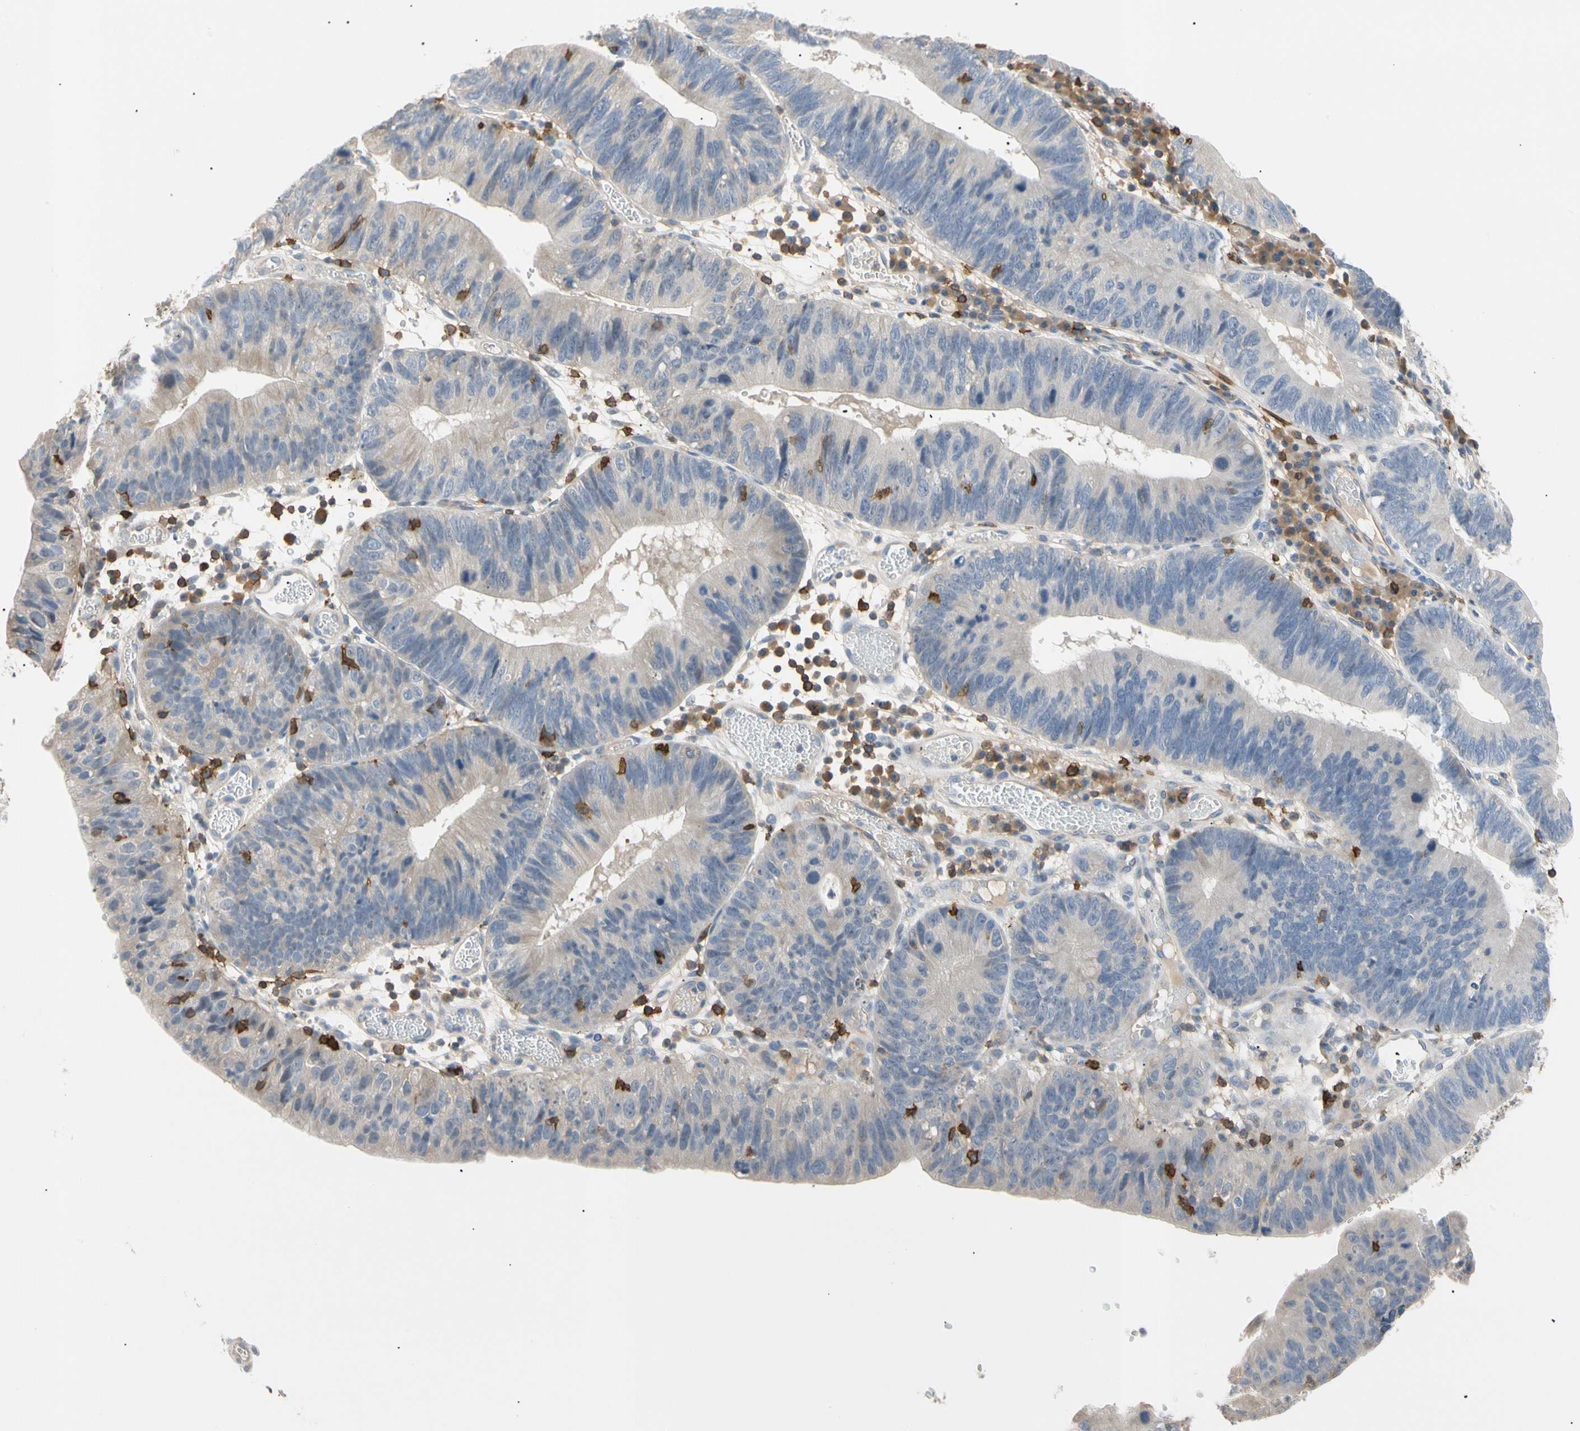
{"staining": {"intensity": "negative", "quantity": "none", "location": "none"}, "tissue": "stomach cancer", "cell_type": "Tumor cells", "image_type": "cancer", "snomed": [{"axis": "morphology", "description": "Adenocarcinoma, NOS"}, {"axis": "topography", "description": "Stomach"}], "caption": "High magnification brightfield microscopy of stomach adenocarcinoma stained with DAB (3,3'-diaminobenzidine) (brown) and counterstained with hematoxylin (blue): tumor cells show no significant expression.", "gene": "TNFRSF18", "patient": {"sex": "male", "age": 59}}